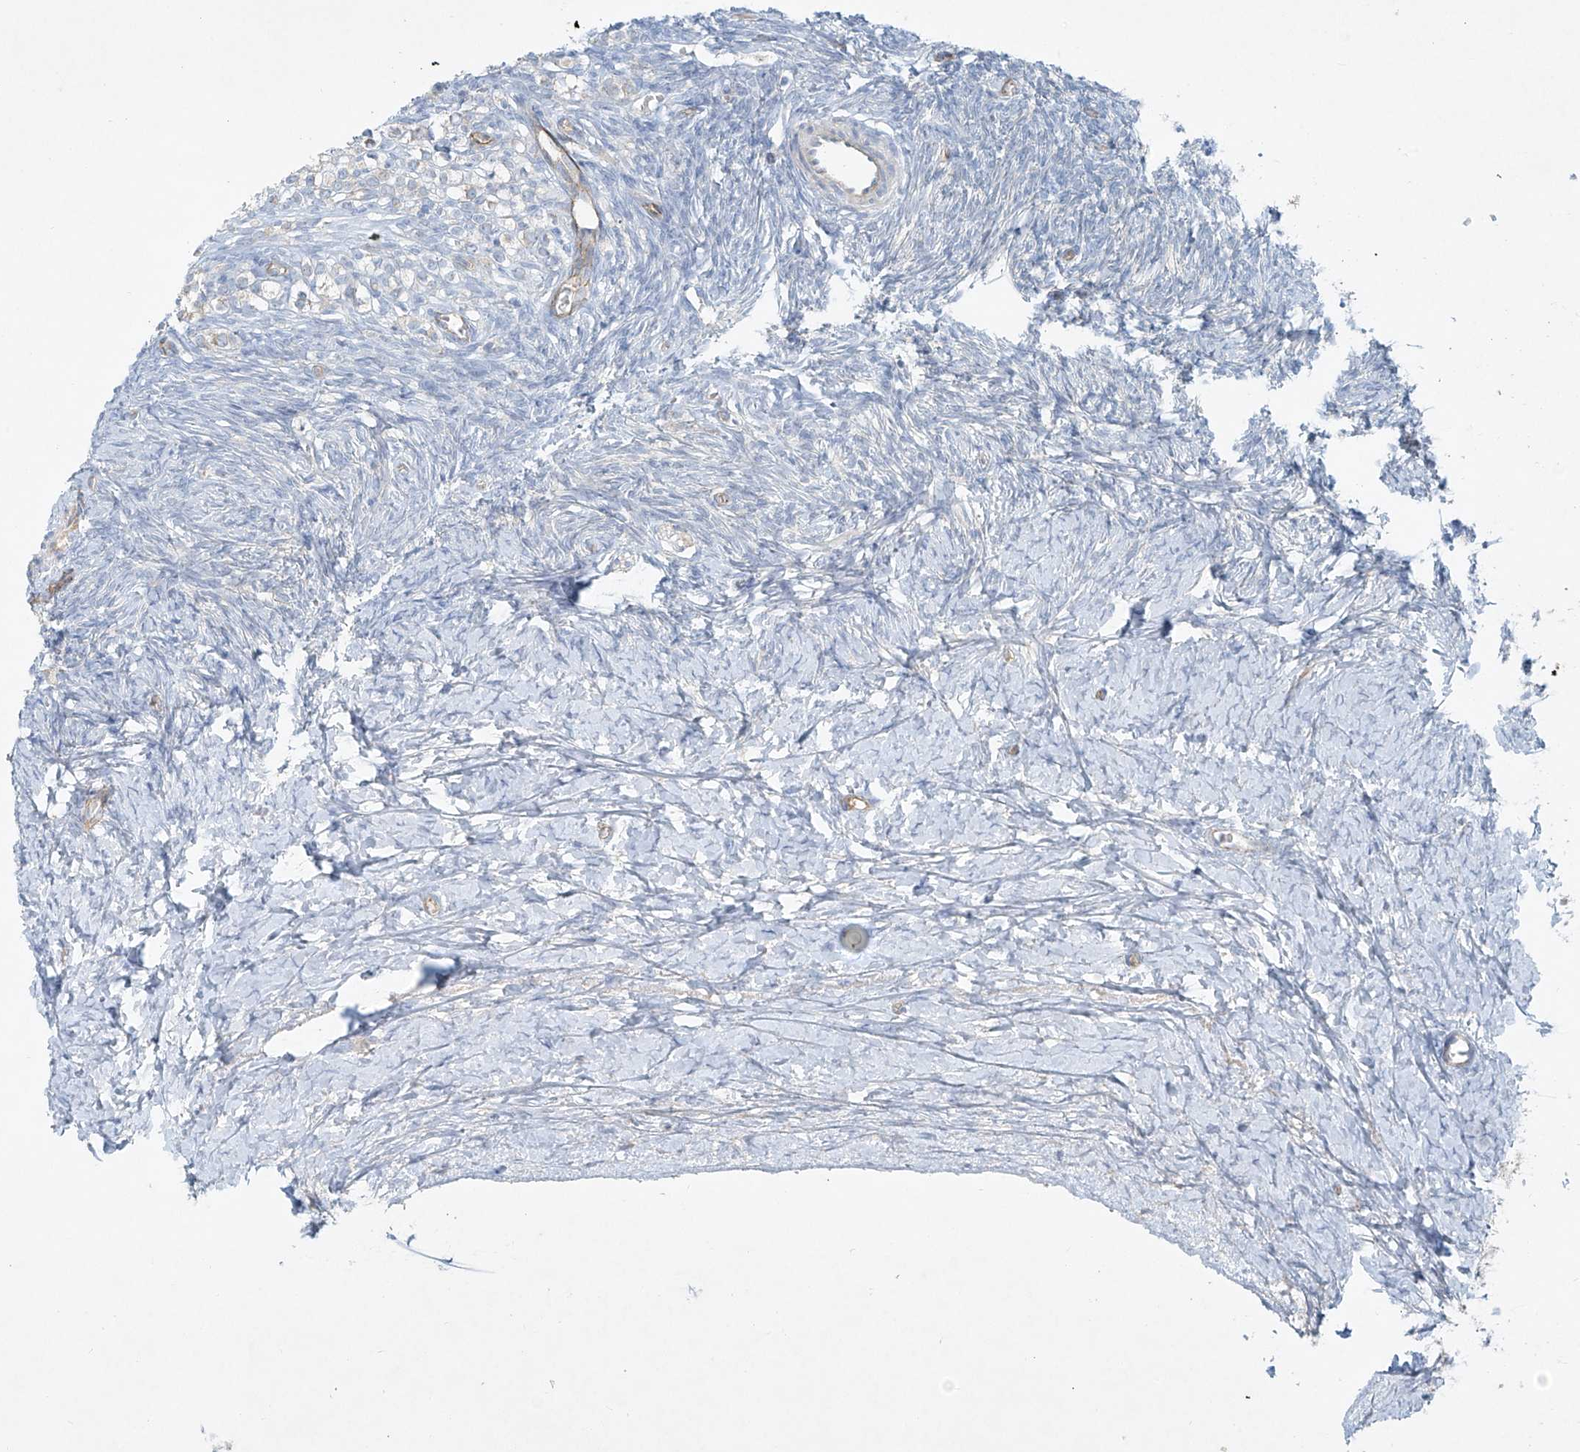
{"staining": {"intensity": "negative", "quantity": "none", "location": "none"}, "tissue": "ovary", "cell_type": "Follicle cells", "image_type": "normal", "snomed": [{"axis": "morphology", "description": "Normal tissue, NOS"}, {"axis": "morphology", "description": "Developmental malformation"}, {"axis": "topography", "description": "Ovary"}], "caption": "High magnification brightfield microscopy of unremarkable ovary stained with DAB (brown) and counterstained with hematoxylin (blue): follicle cells show no significant expression. The staining is performed using DAB (3,3'-diaminobenzidine) brown chromogen with nuclei counter-stained in using hematoxylin.", "gene": "VAMP5", "patient": {"sex": "female", "age": 39}}